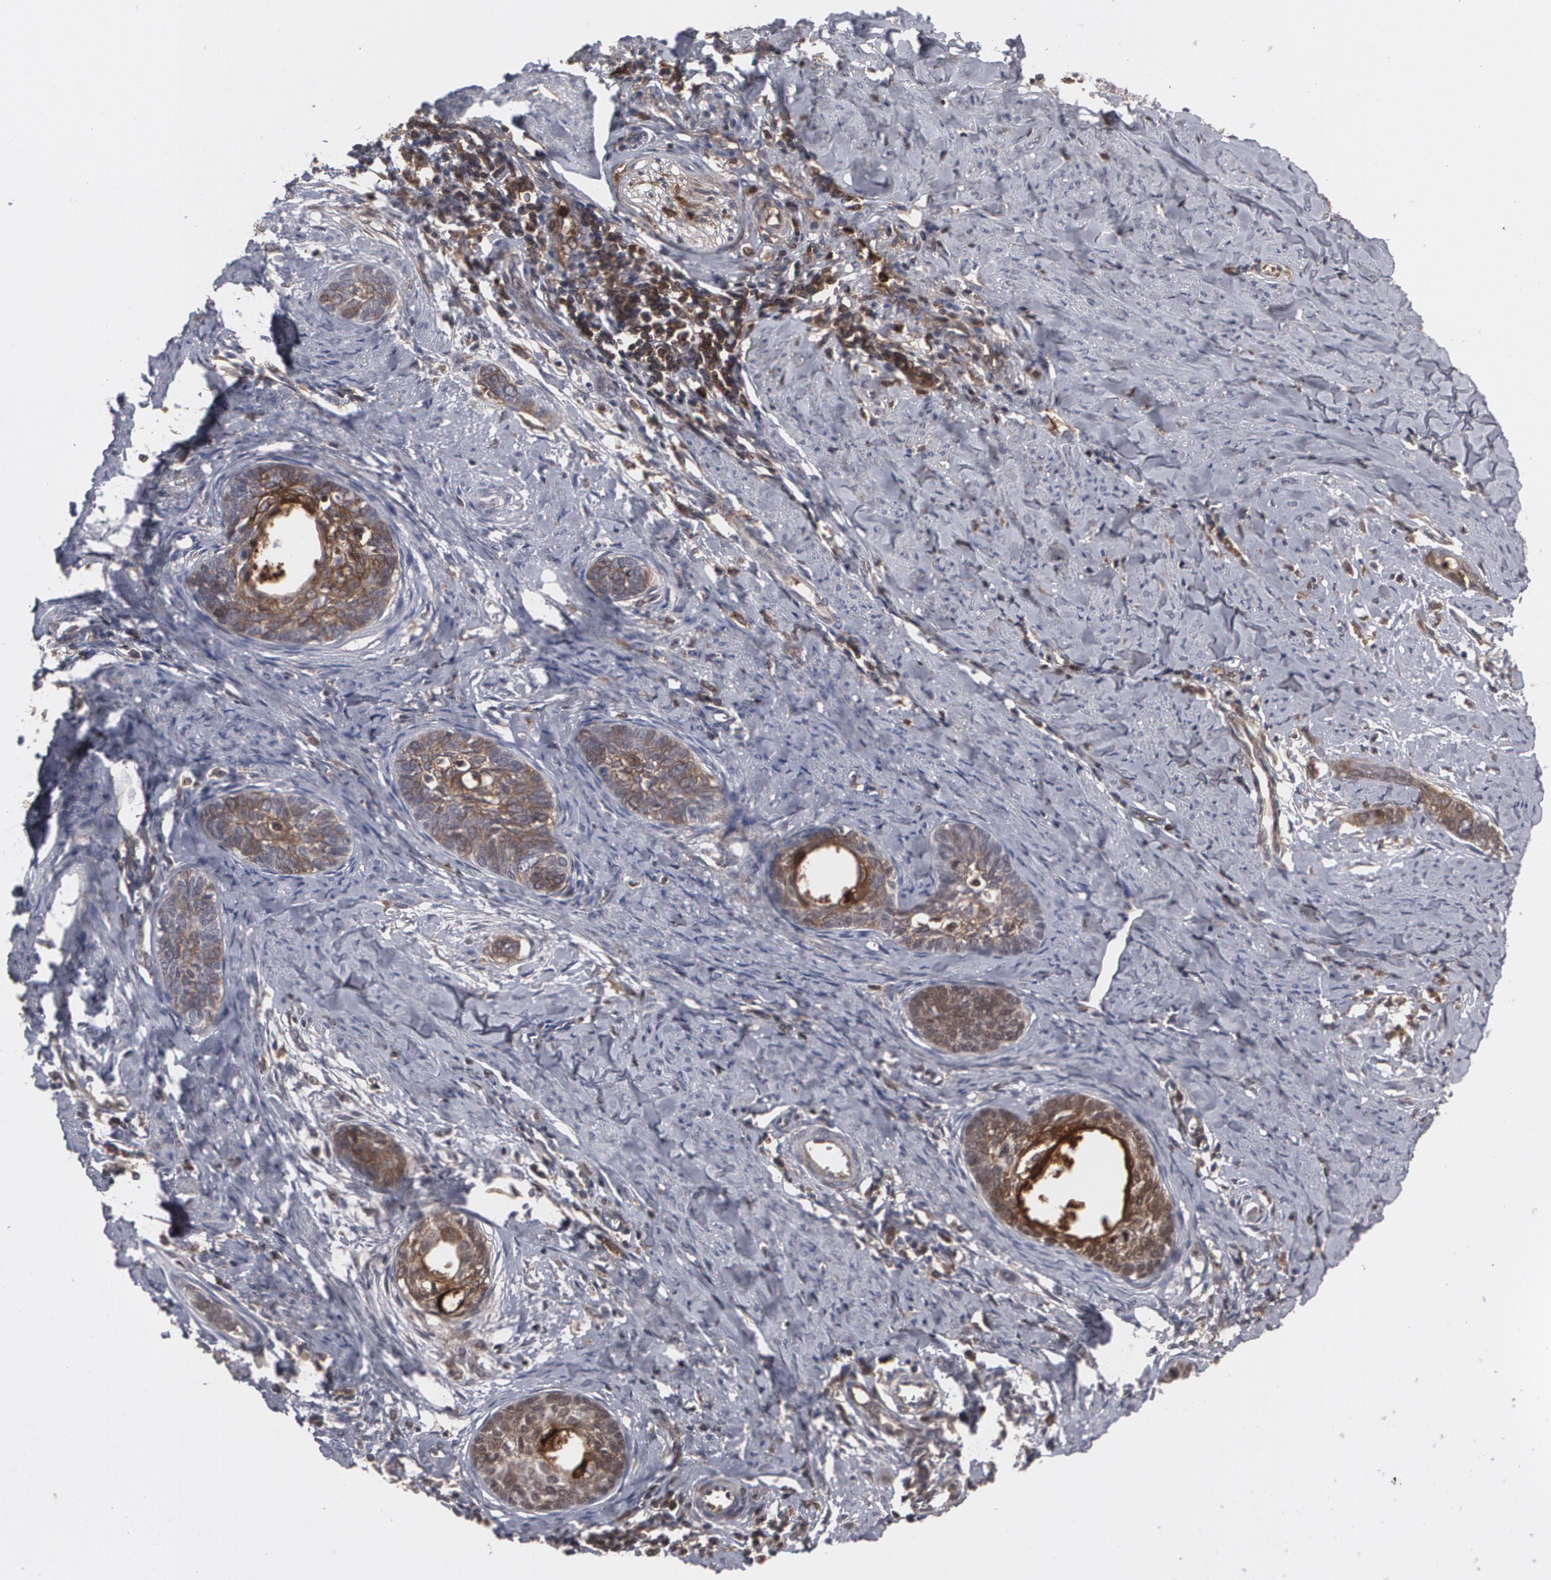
{"staining": {"intensity": "moderate", "quantity": "25%-75%", "location": "cytoplasmic/membranous"}, "tissue": "cervical cancer", "cell_type": "Tumor cells", "image_type": "cancer", "snomed": [{"axis": "morphology", "description": "Squamous cell carcinoma, NOS"}, {"axis": "topography", "description": "Cervix"}], "caption": "A histopathology image showing moderate cytoplasmic/membranous positivity in about 25%-75% of tumor cells in squamous cell carcinoma (cervical), as visualized by brown immunohistochemical staining.", "gene": "LRG1", "patient": {"sex": "female", "age": 38}}